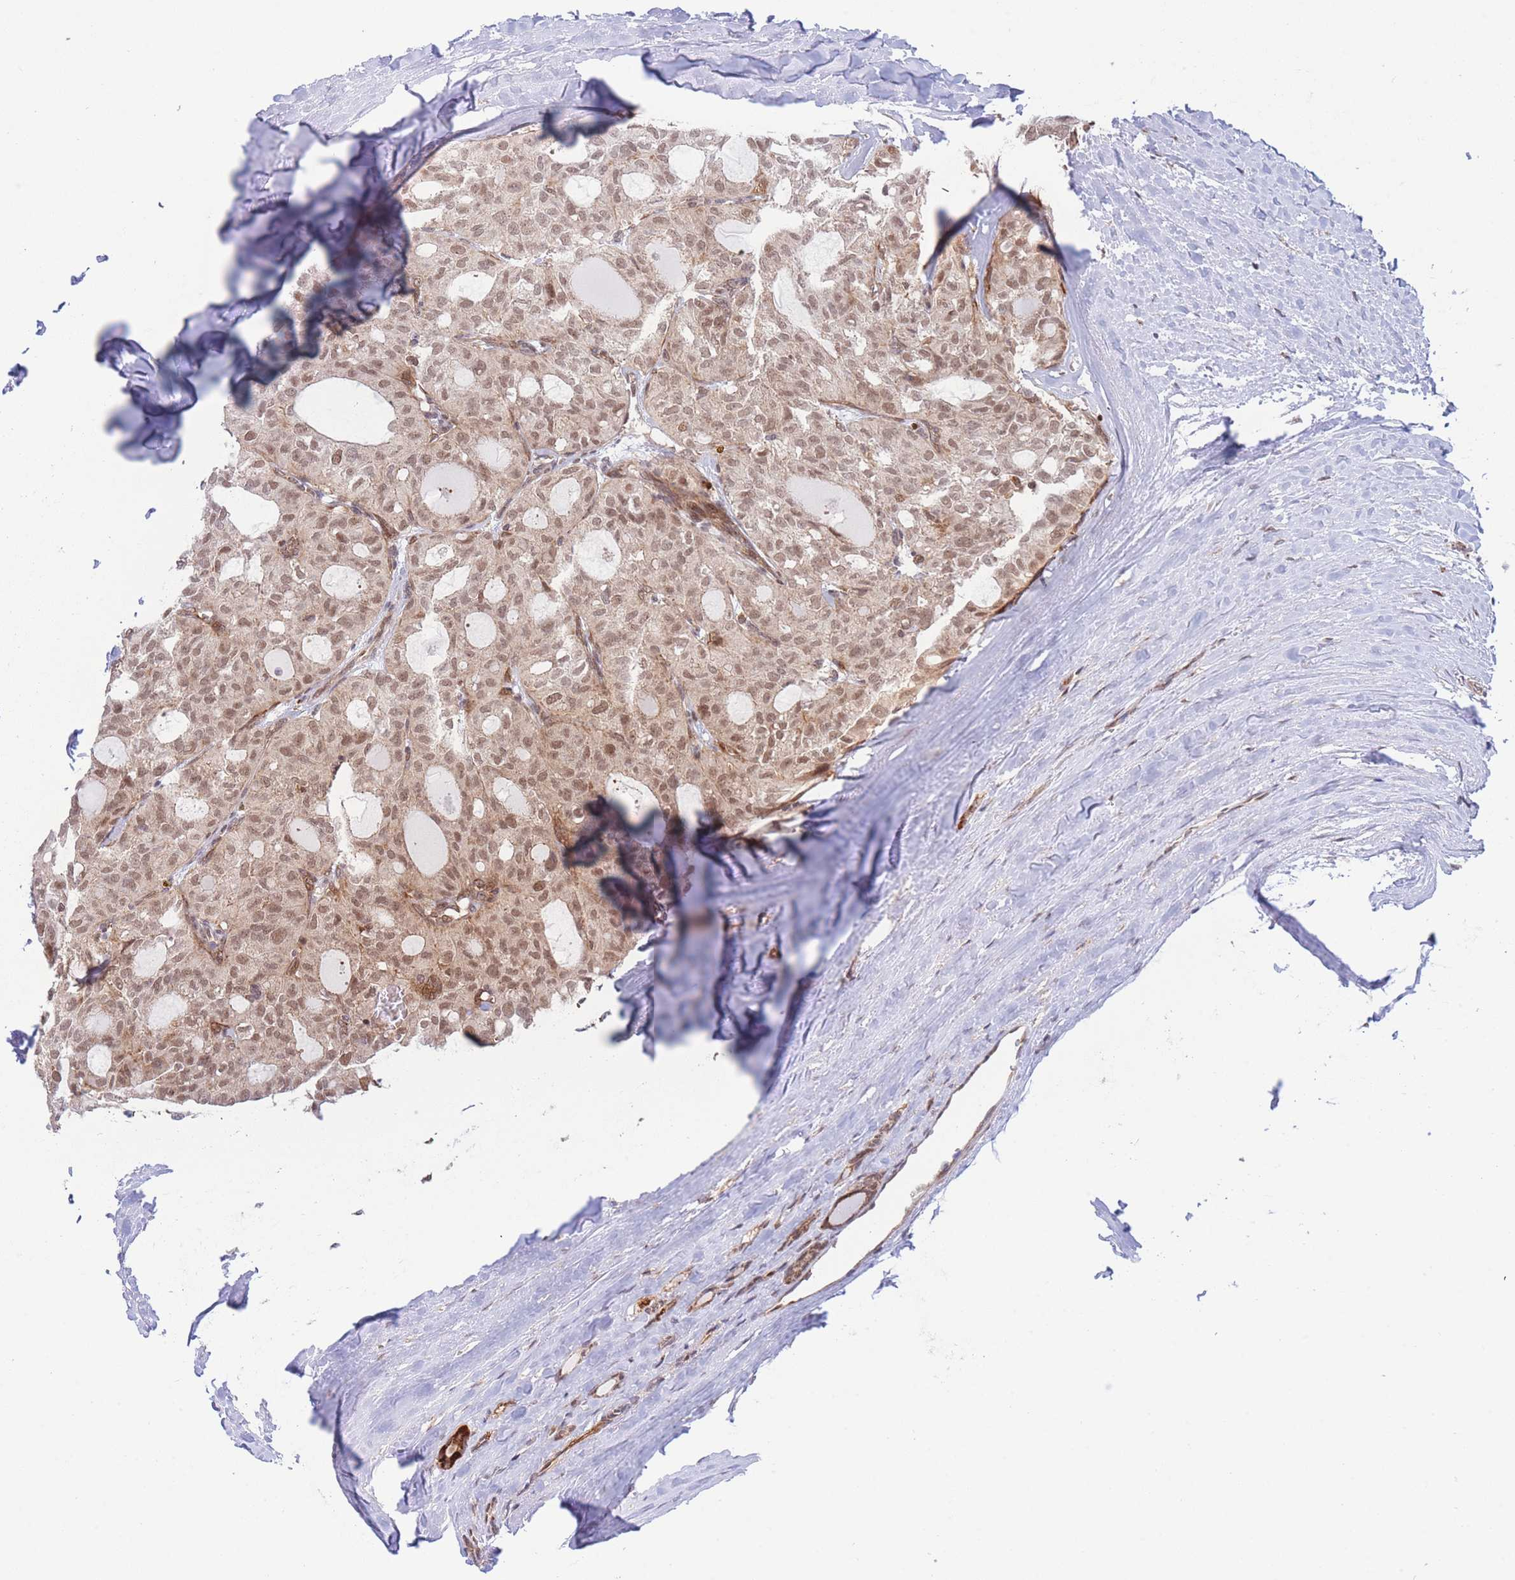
{"staining": {"intensity": "moderate", "quantity": ">75%", "location": "nuclear"}, "tissue": "thyroid cancer", "cell_type": "Tumor cells", "image_type": "cancer", "snomed": [{"axis": "morphology", "description": "Follicular adenoma carcinoma, NOS"}, {"axis": "topography", "description": "Thyroid gland"}], "caption": "A histopathology image of human follicular adenoma carcinoma (thyroid) stained for a protein reveals moderate nuclear brown staining in tumor cells.", "gene": "BOD1L1", "patient": {"sex": "male", "age": 75}}